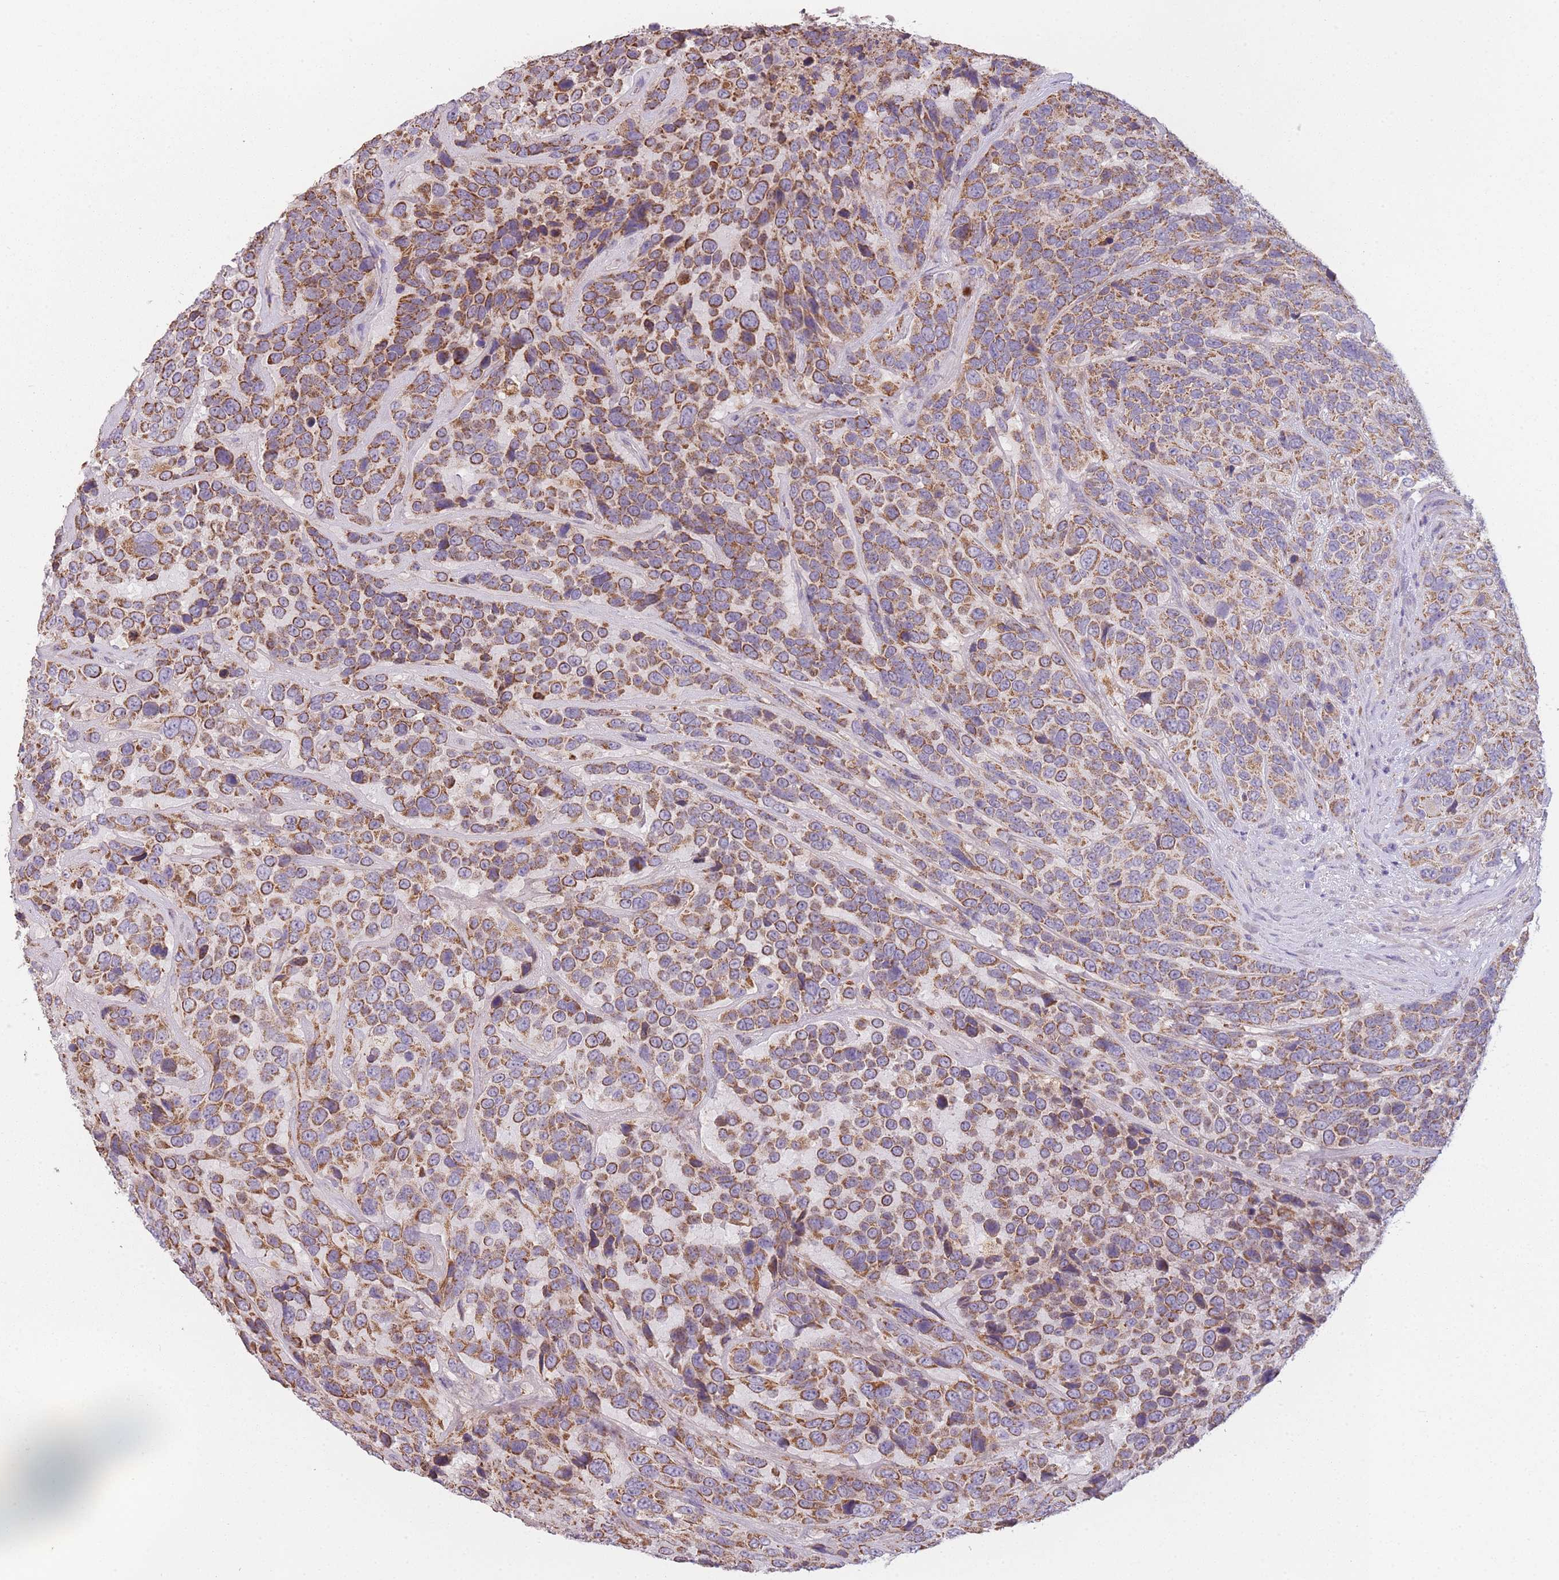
{"staining": {"intensity": "moderate", "quantity": ">75%", "location": "cytoplasmic/membranous"}, "tissue": "urothelial cancer", "cell_type": "Tumor cells", "image_type": "cancer", "snomed": [{"axis": "morphology", "description": "Urothelial carcinoma, High grade"}, {"axis": "topography", "description": "Urinary bladder"}], "caption": "An image of high-grade urothelial carcinoma stained for a protein exhibits moderate cytoplasmic/membranous brown staining in tumor cells.", "gene": "PRAM1", "patient": {"sex": "female", "age": 70}}